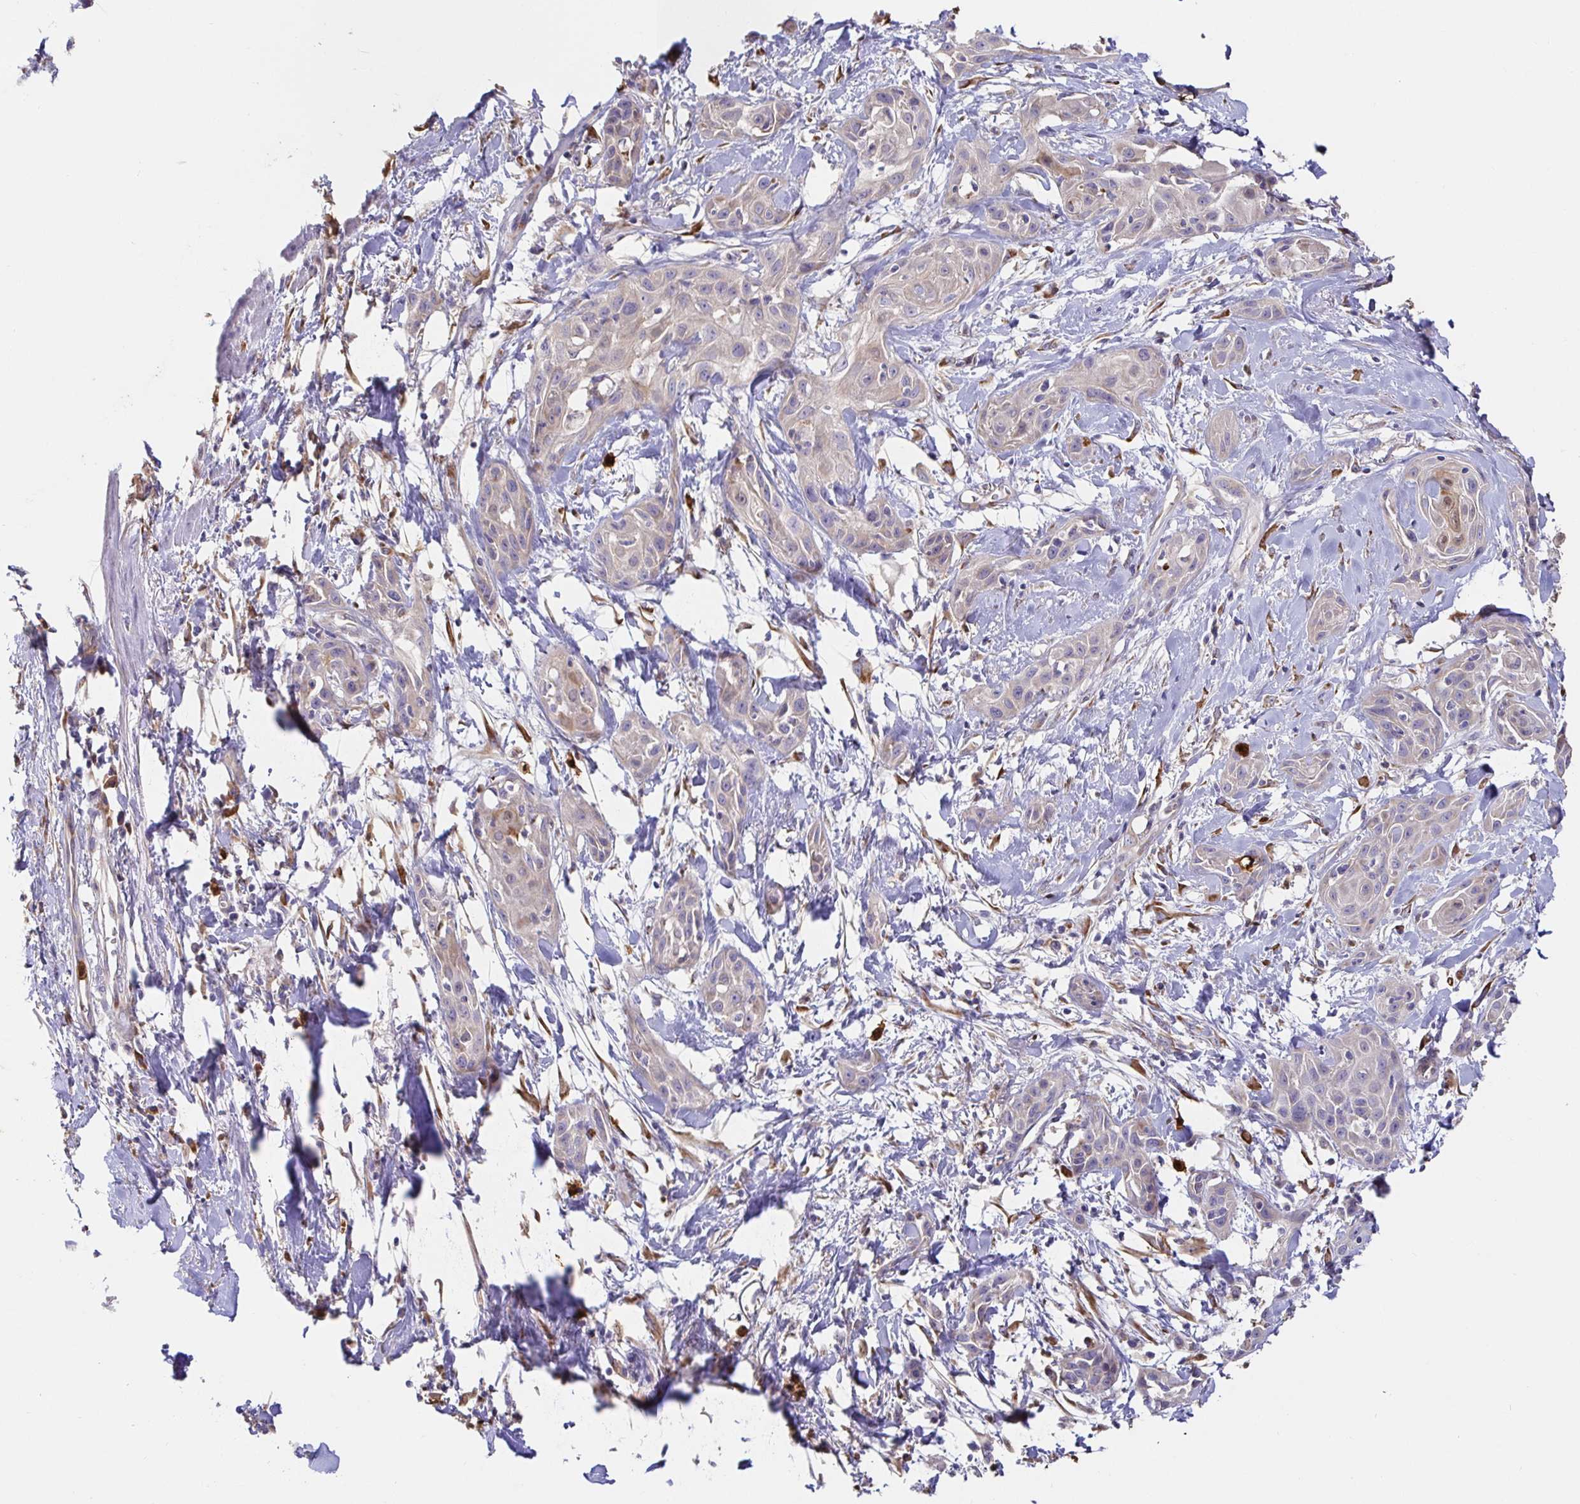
{"staining": {"intensity": "weak", "quantity": "25%-75%", "location": "cytoplasmic/membranous"}, "tissue": "skin cancer", "cell_type": "Tumor cells", "image_type": "cancer", "snomed": [{"axis": "morphology", "description": "Squamous cell carcinoma, NOS"}, {"axis": "topography", "description": "Skin"}, {"axis": "topography", "description": "Anal"}], "caption": "IHC of human squamous cell carcinoma (skin) shows low levels of weak cytoplasmic/membranous staining in approximately 25%-75% of tumor cells.", "gene": "PDPK1", "patient": {"sex": "male", "age": 64}}